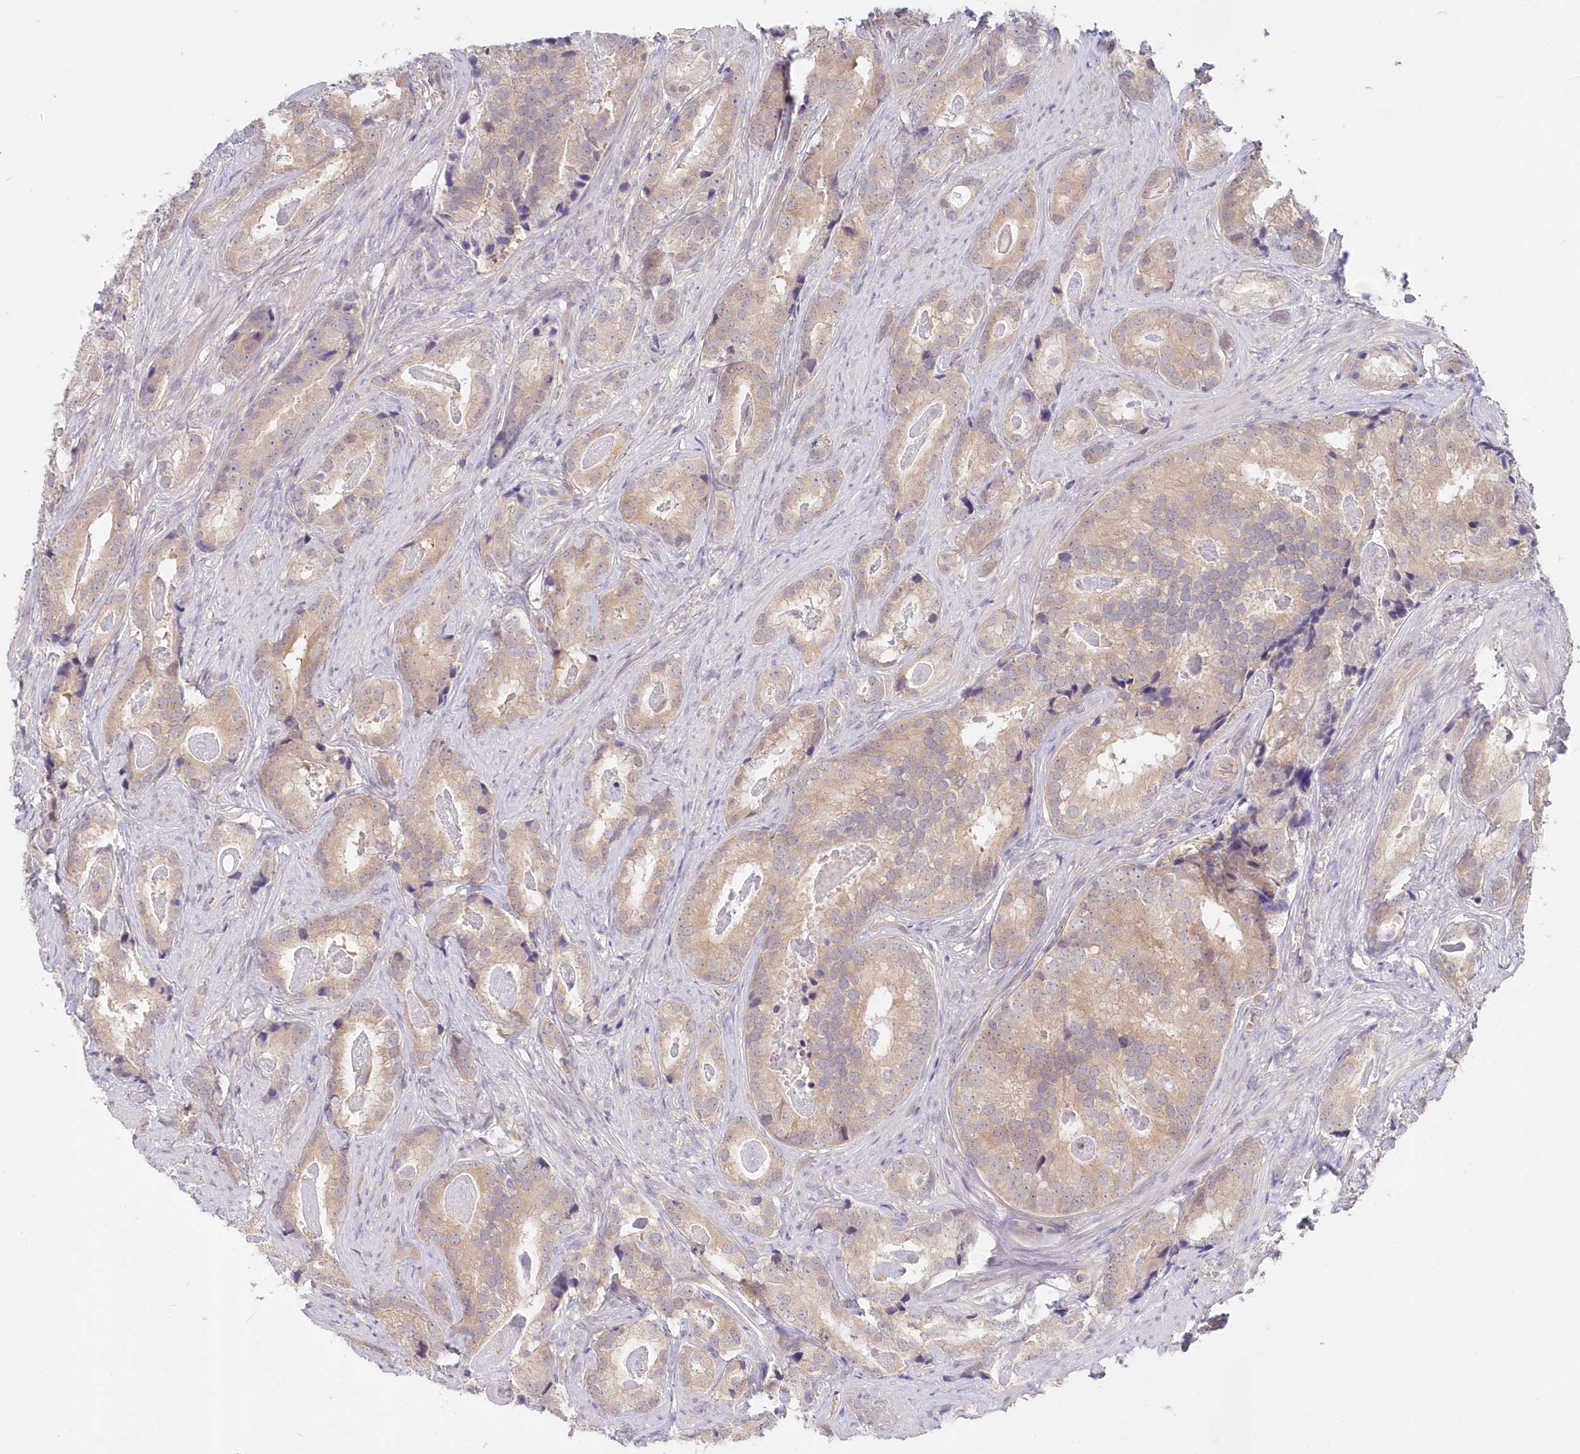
{"staining": {"intensity": "weak", "quantity": ">75%", "location": "cytoplasmic/membranous"}, "tissue": "prostate cancer", "cell_type": "Tumor cells", "image_type": "cancer", "snomed": [{"axis": "morphology", "description": "Adenocarcinoma, Low grade"}, {"axis": "topography", "description": "Prostate"}], "caption": "This histopathology image displays immunohistochemistry staining of prostate cancer (adenocarcinoma (low-grade)), with low weak cytoplasmic/membranous positivity in about >75% of tumor cells.", "gene": "KATNA1", "patient": {"sex": "male", "age": 71}}